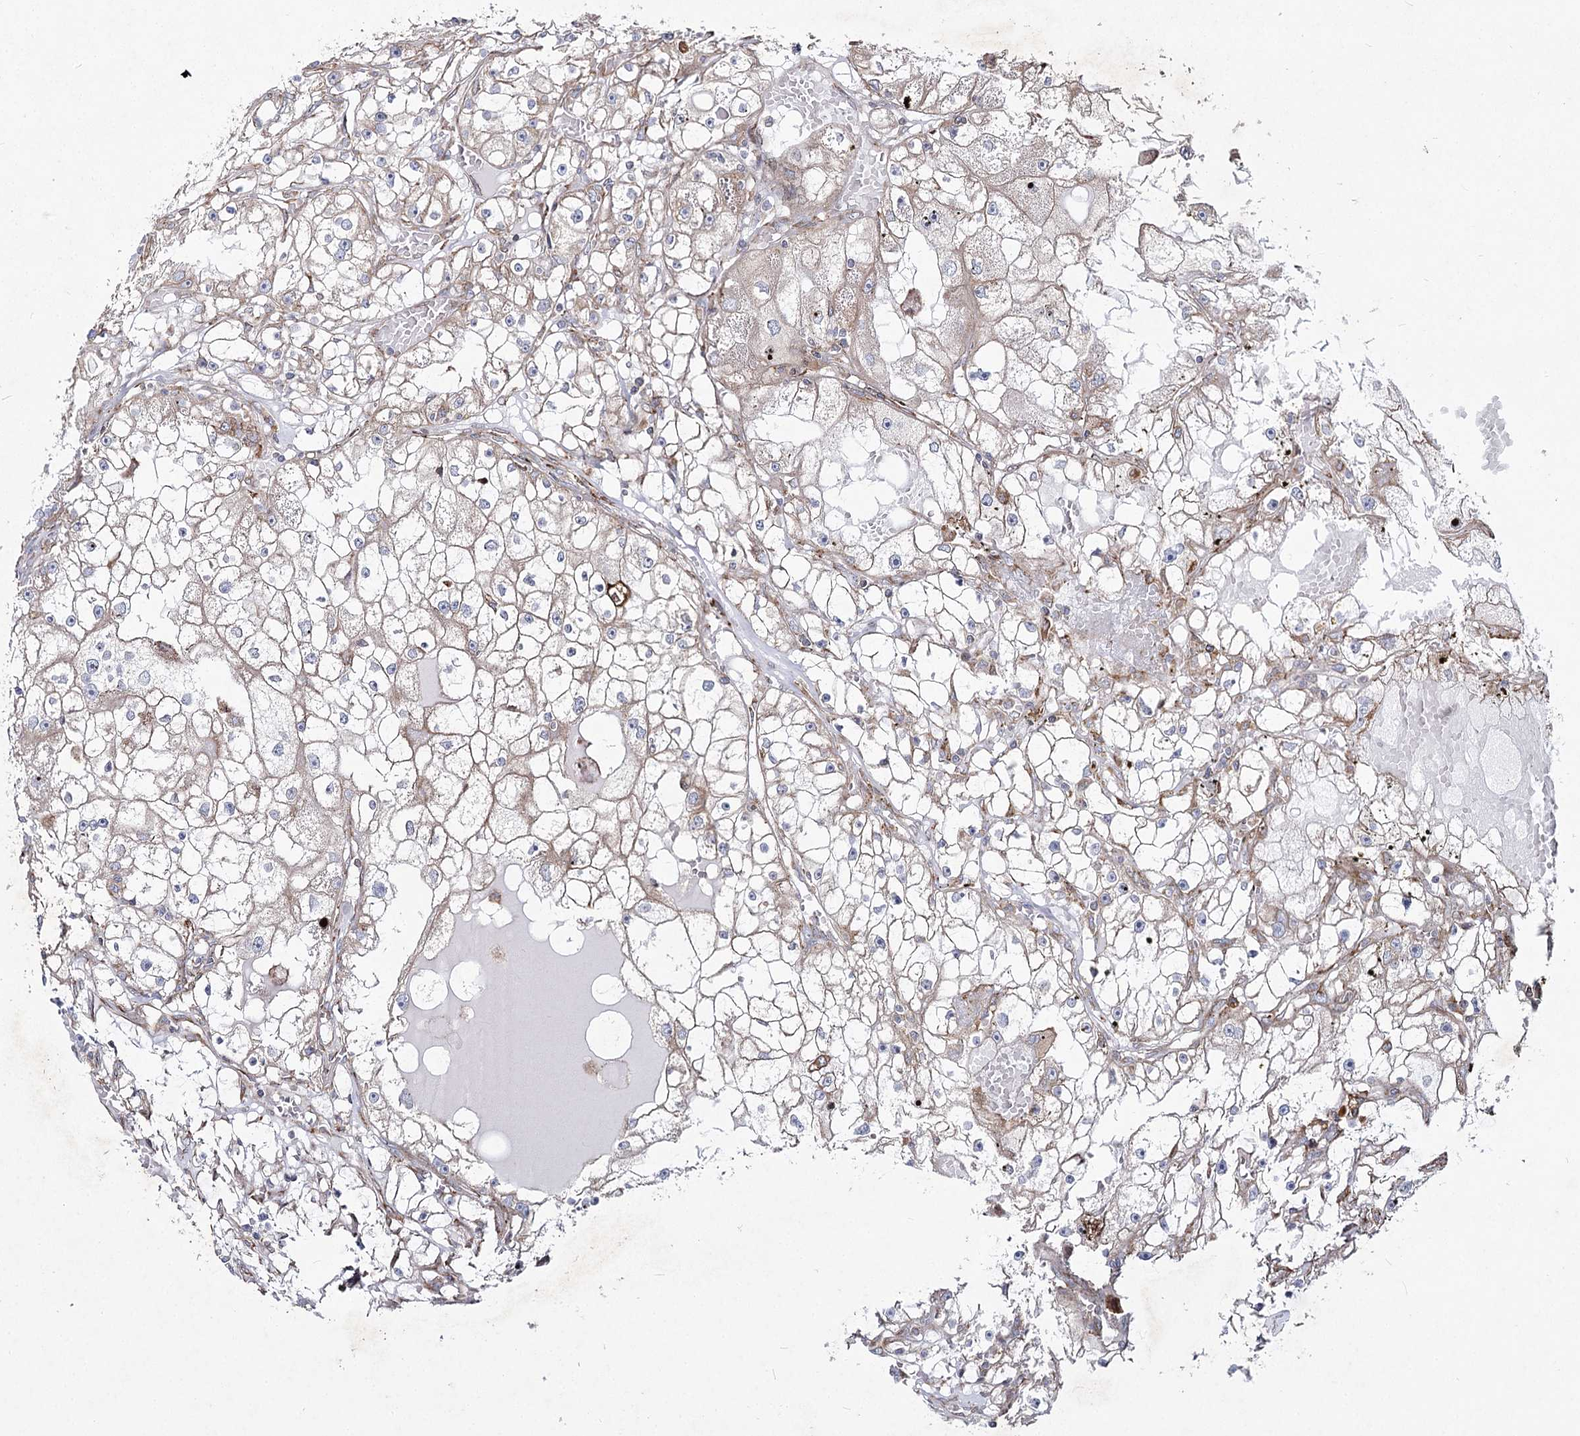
{"staining": {"intensity": "weak", "quantity": "<25%", "location": "cytoplasmic/membranous"}, "tissue": "renal cancer", "cell_type": "Tumor cells", "image_type": "cancer", "snomed": [{"axis": "morphology", "description": "Adenocarcinoma, NOS"}, {"axis": "topography", "description": "Kidney"}], "caption": "The photomicrograph shows no staining of tumor cells in renal cancer. Nuclei are stained in blue.", "gene": "NHLRC2", "patient": {"sex": "male", "age": 56}}